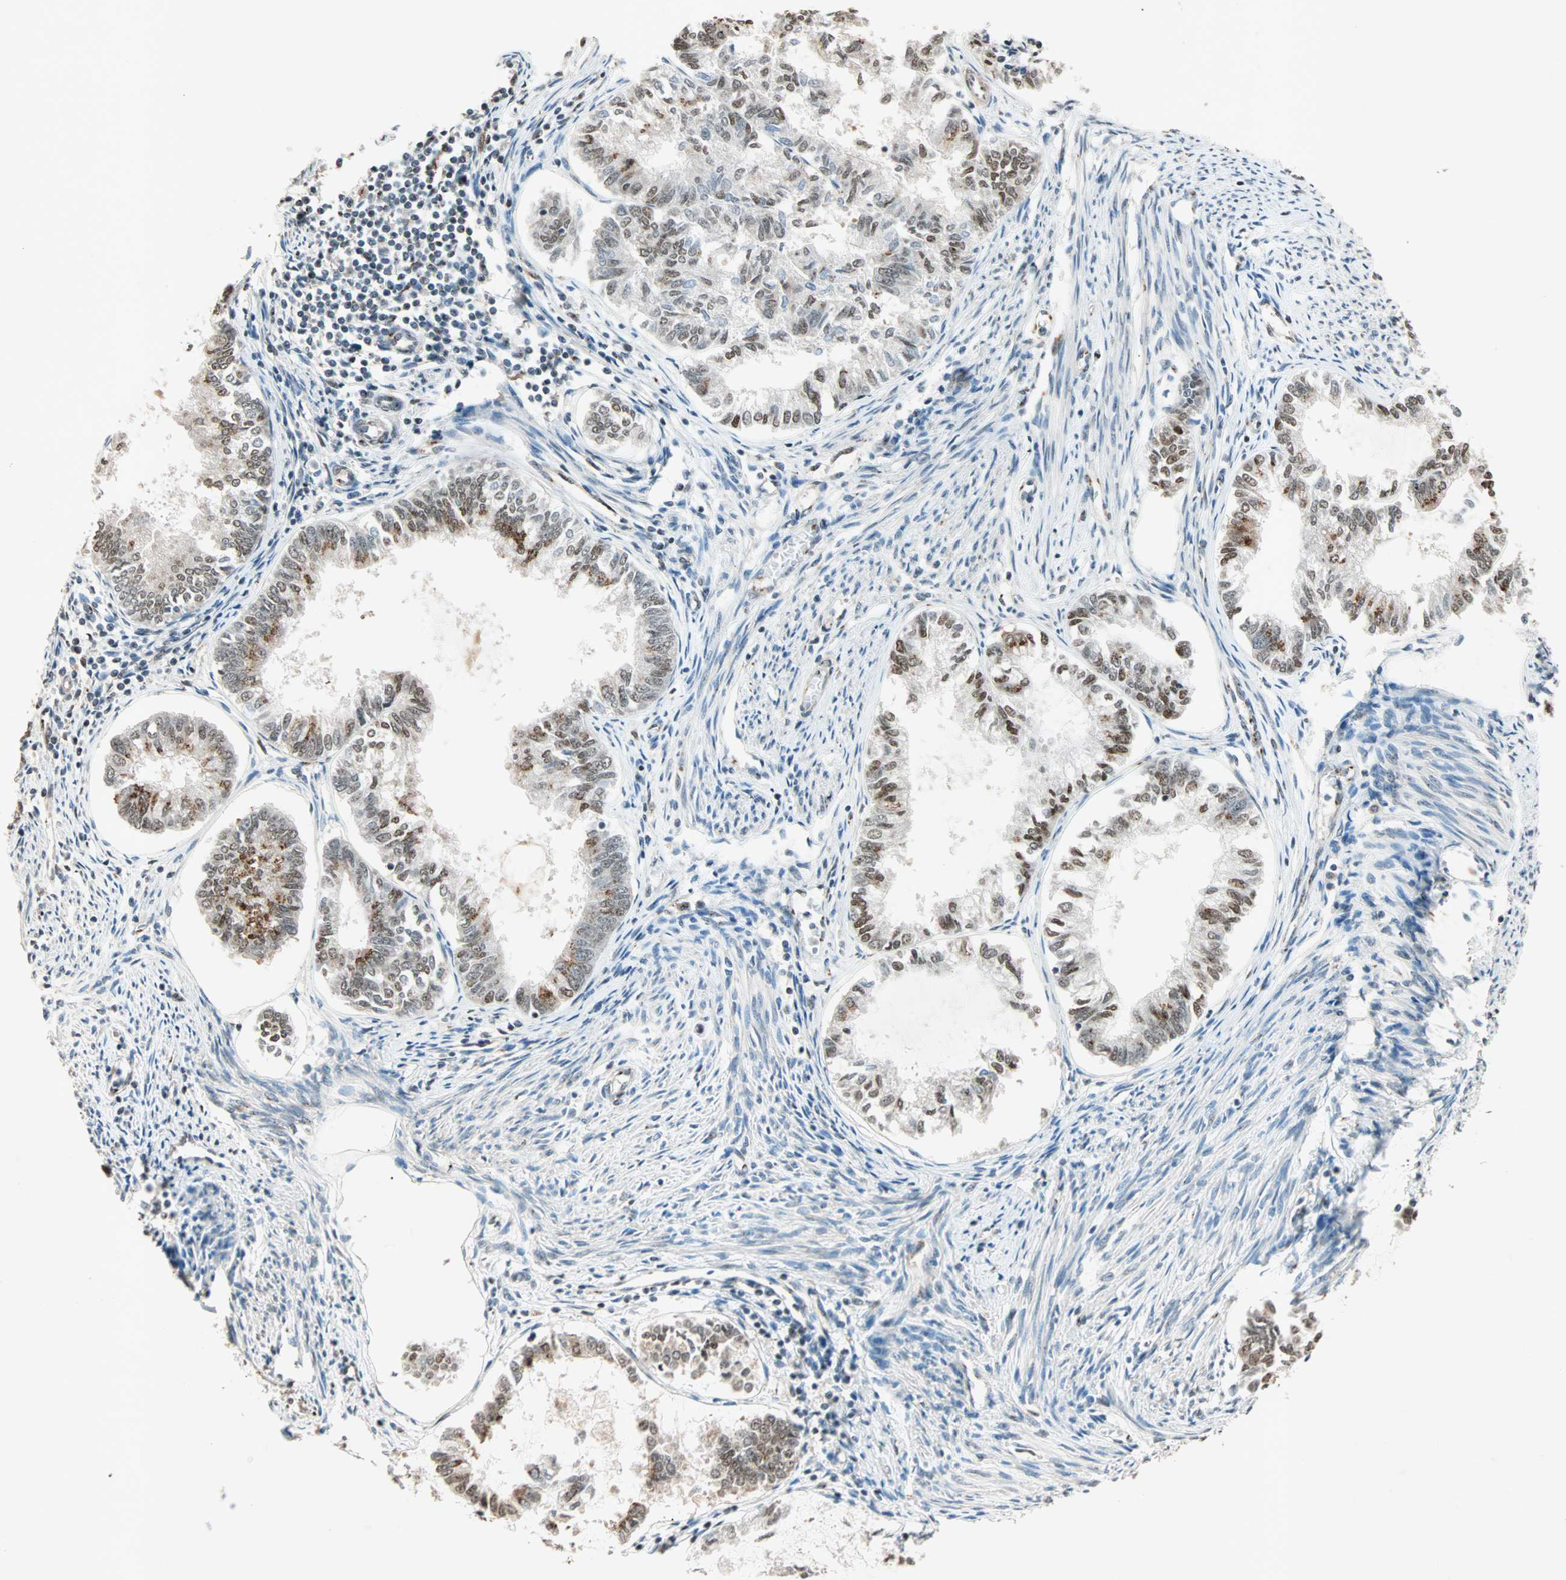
{"staining": {"intensity": "weak", "quantity": "25%-75%", "location": "cytoplasmic/membranous,nuclear"}, "tissue": "endometrial cancer", "cell_type": "Tumor cells", "image_type": "cancer", "snomed": [{"axis": "morphology", "description": "Adenocarcinoma, NOS"}, {"axis": "topography", "description": "Endometrium"}], "caption": "Immunohistochemical staining of human endometrial adenocarcinoma reveals low levels of weak cytoplasmic/membranous and nuclear protein expression in approximately 25%-75% of tumor cells.", "gene": "PRDM2", "patient": {"sex": "female", "age": 86}}